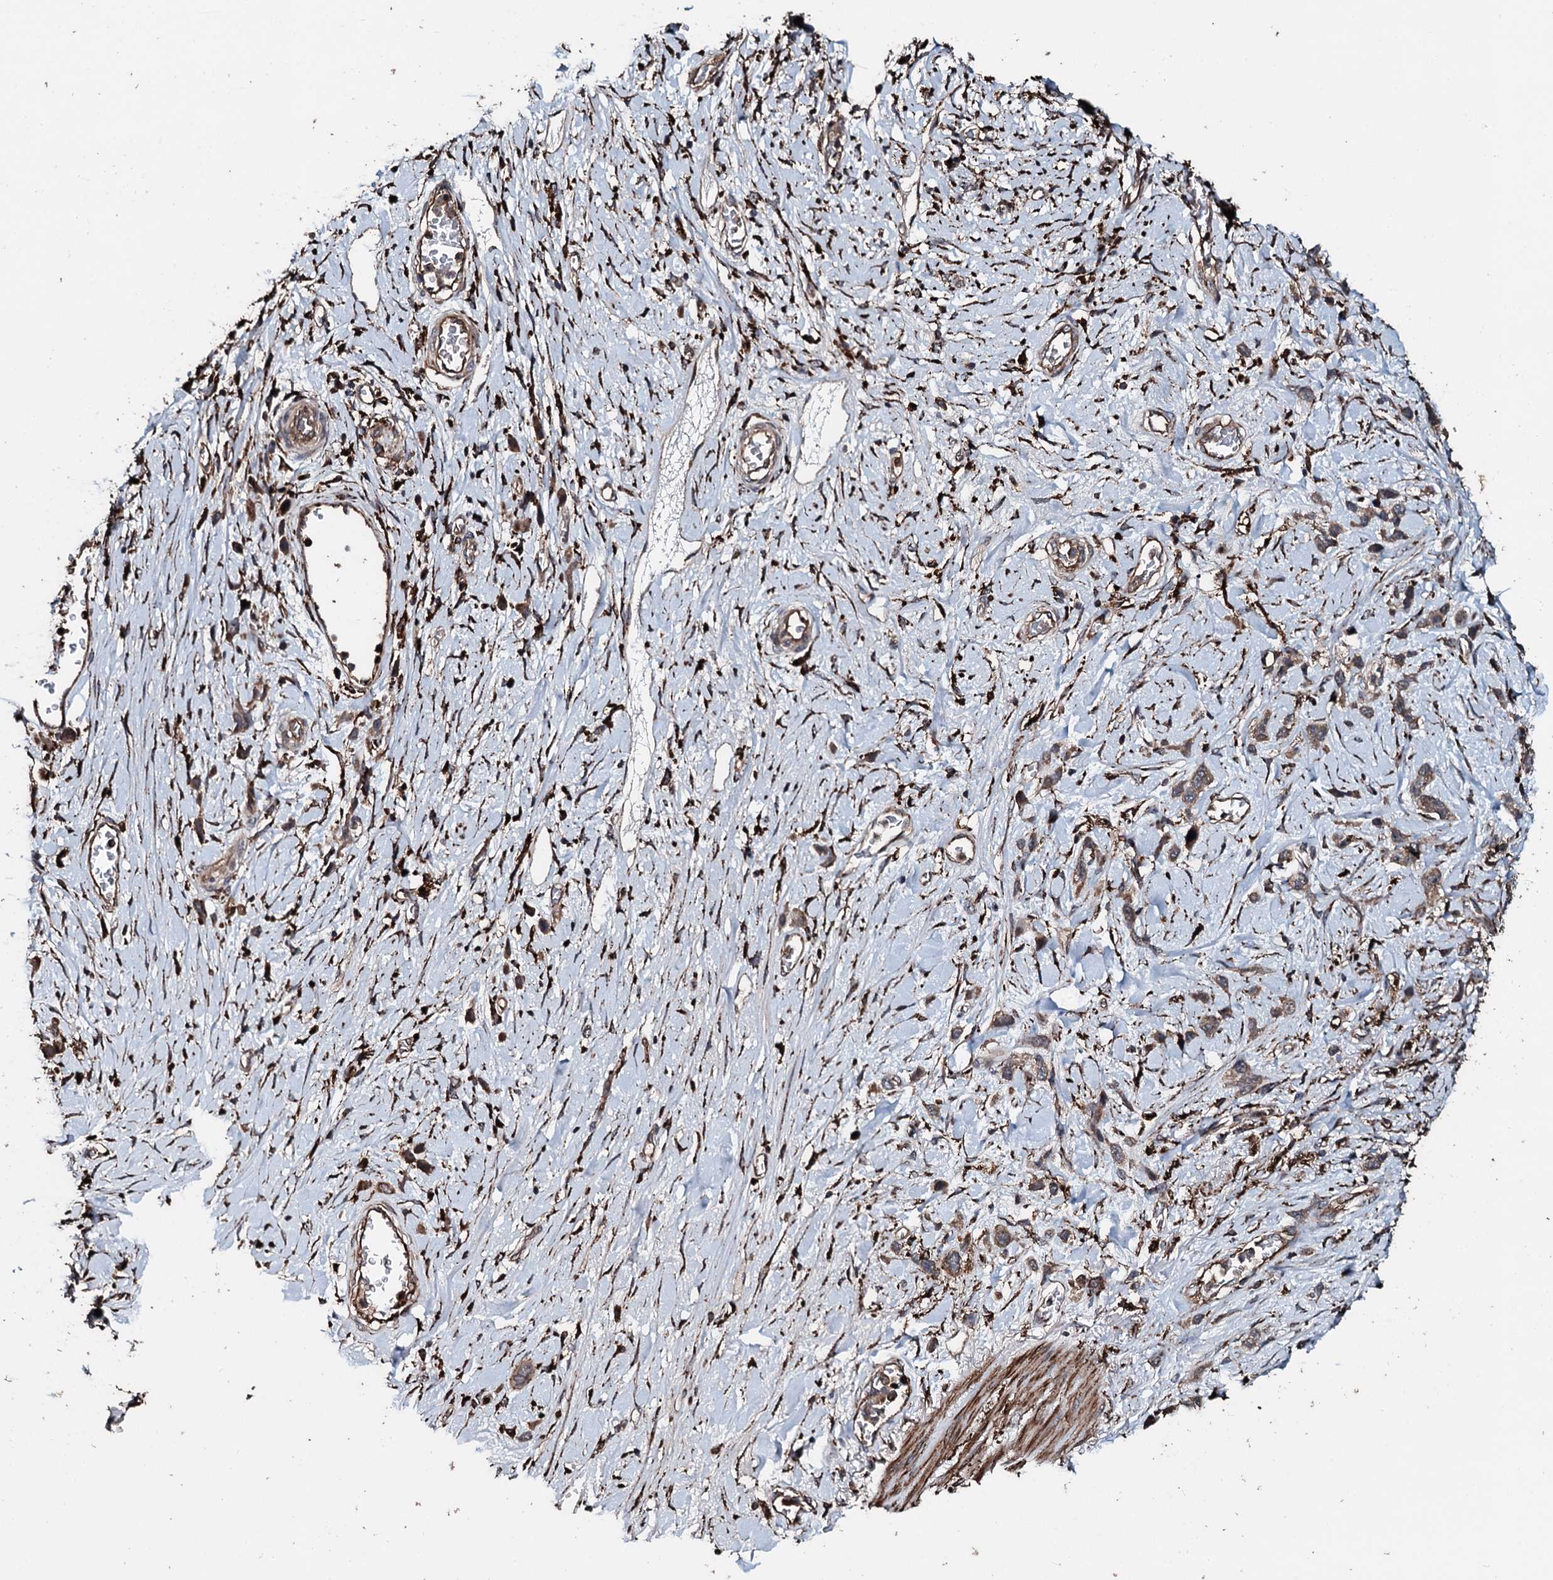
{"staining": {"intensity": "weak", "quantity": ">75%", "location": "cytoplasmic/membranous"}, "tissue": "stomach cancer", "cell_type": "Tumor cells", "image_type": "cancer", "snomed": [{"axis": "morphology", "description": "Adenocarcinoma, NOS"}, {"axis": "morphology", "description": "Adenocarcinoma, High grade"}, {"axis": "topography", "description": "Stomach, upper"}, {"axis": "topography", "description": "Stomach, lower"}], "caption": "This histopathology image reveals stomach cancer stained with immunohistochemistry (IHC) to label a protein in brown. The cytoplasmic/membranous of tumor cells show weak positivity for the protein. Nuclei are counter-stained blue.", "gene": "TPGS2", "patient": {"sex": "female", "age": 65}}